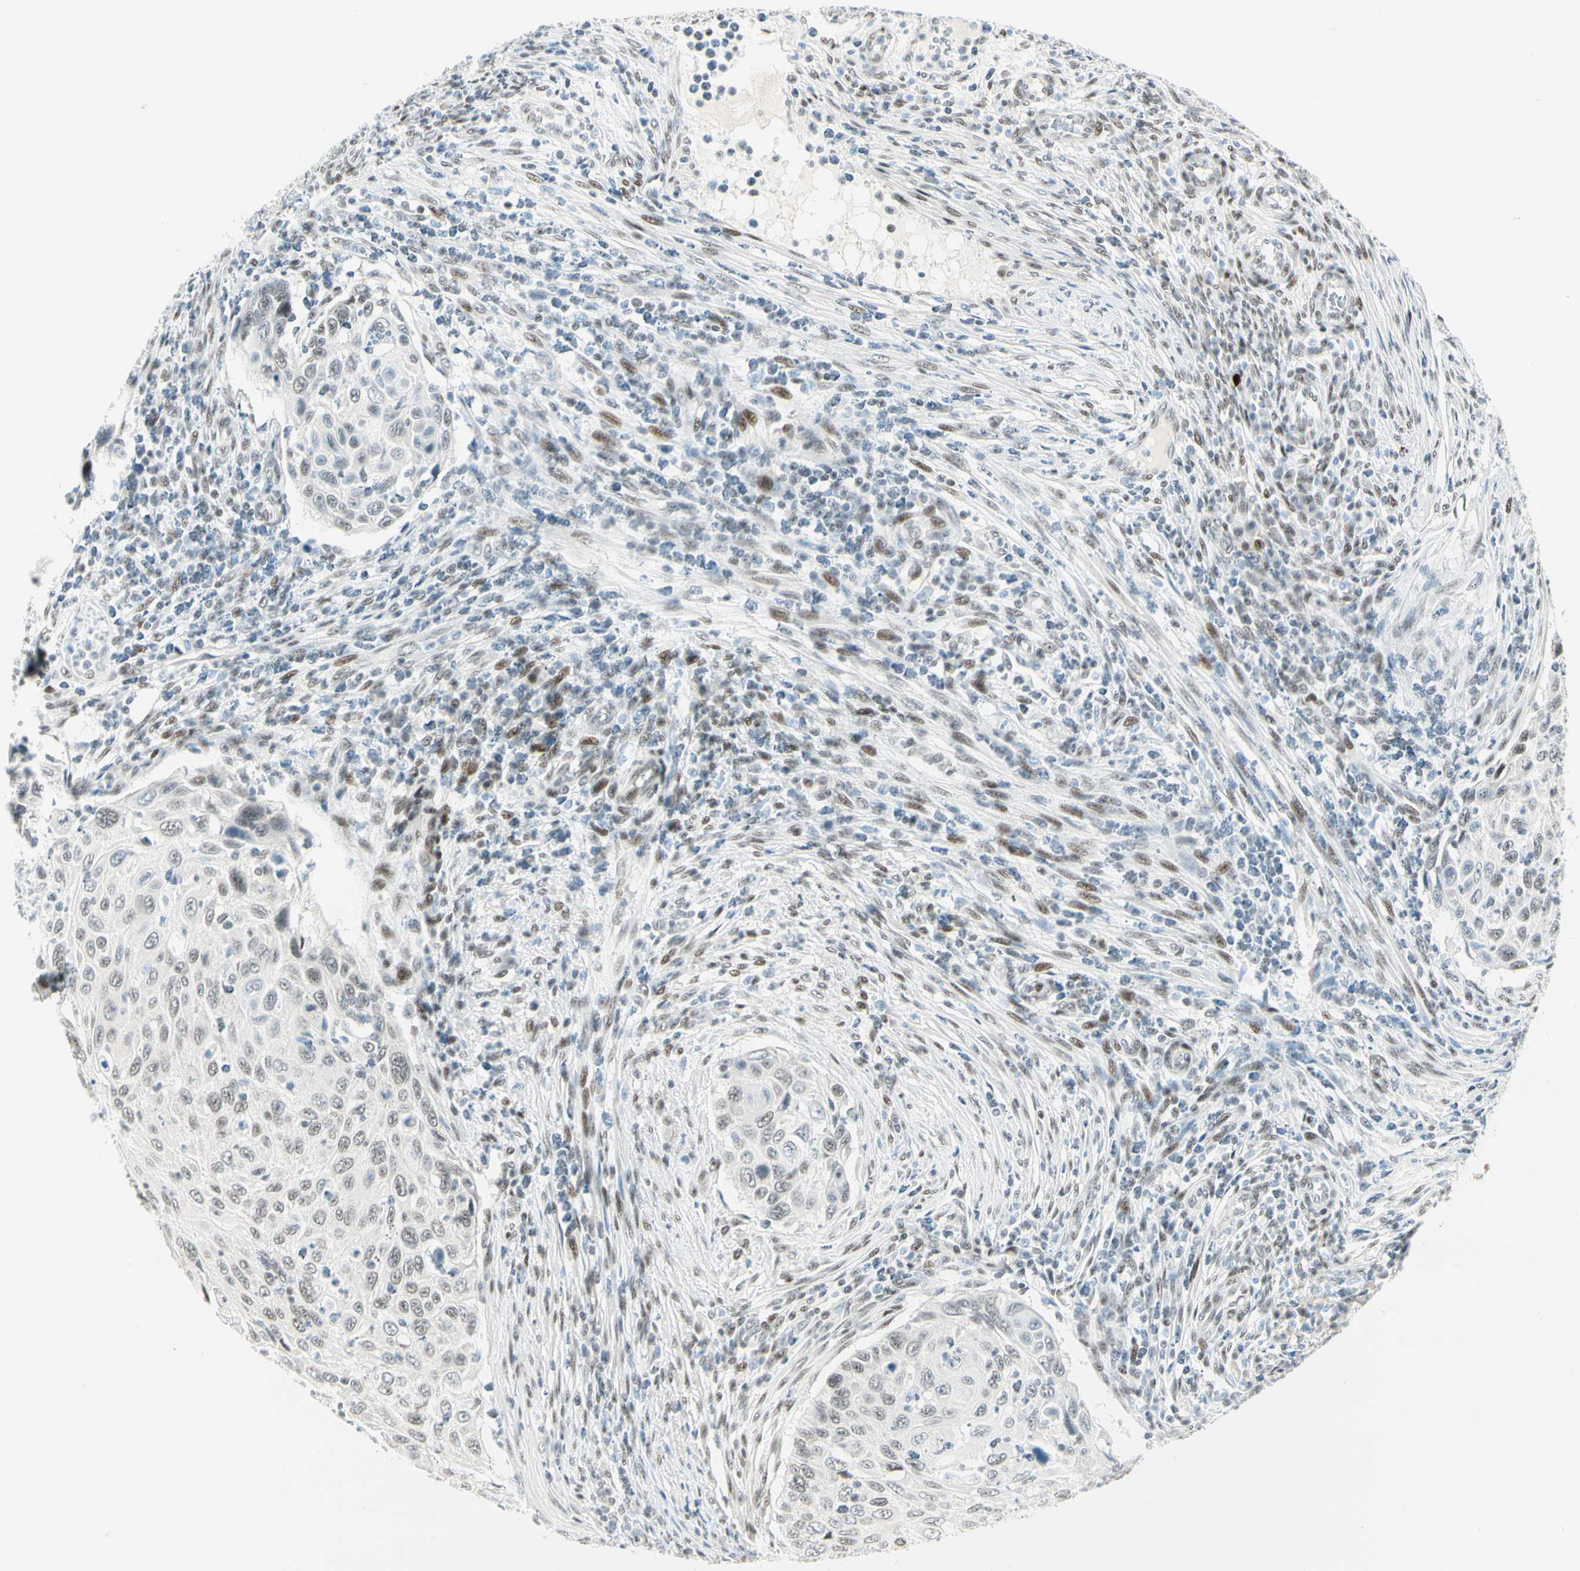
{"staining": {"intensity": "weak", "quantity": "<25%", "location": "nuclear"}, "tissue": "cervical cancer", "cell_type": "Tumor cells", "image_type": "cancer", "snomed": [{"axis": "morphology", "description": "Adenocarcinoma, NOS"}, {"axis": "topography", "description": "Cervix"}], "caption": "Tumor cells show no significant positivity in cervical adenocarcinoma.", "gene": "PKNOX1", "patient": {"sex": "female", "age": 44}}